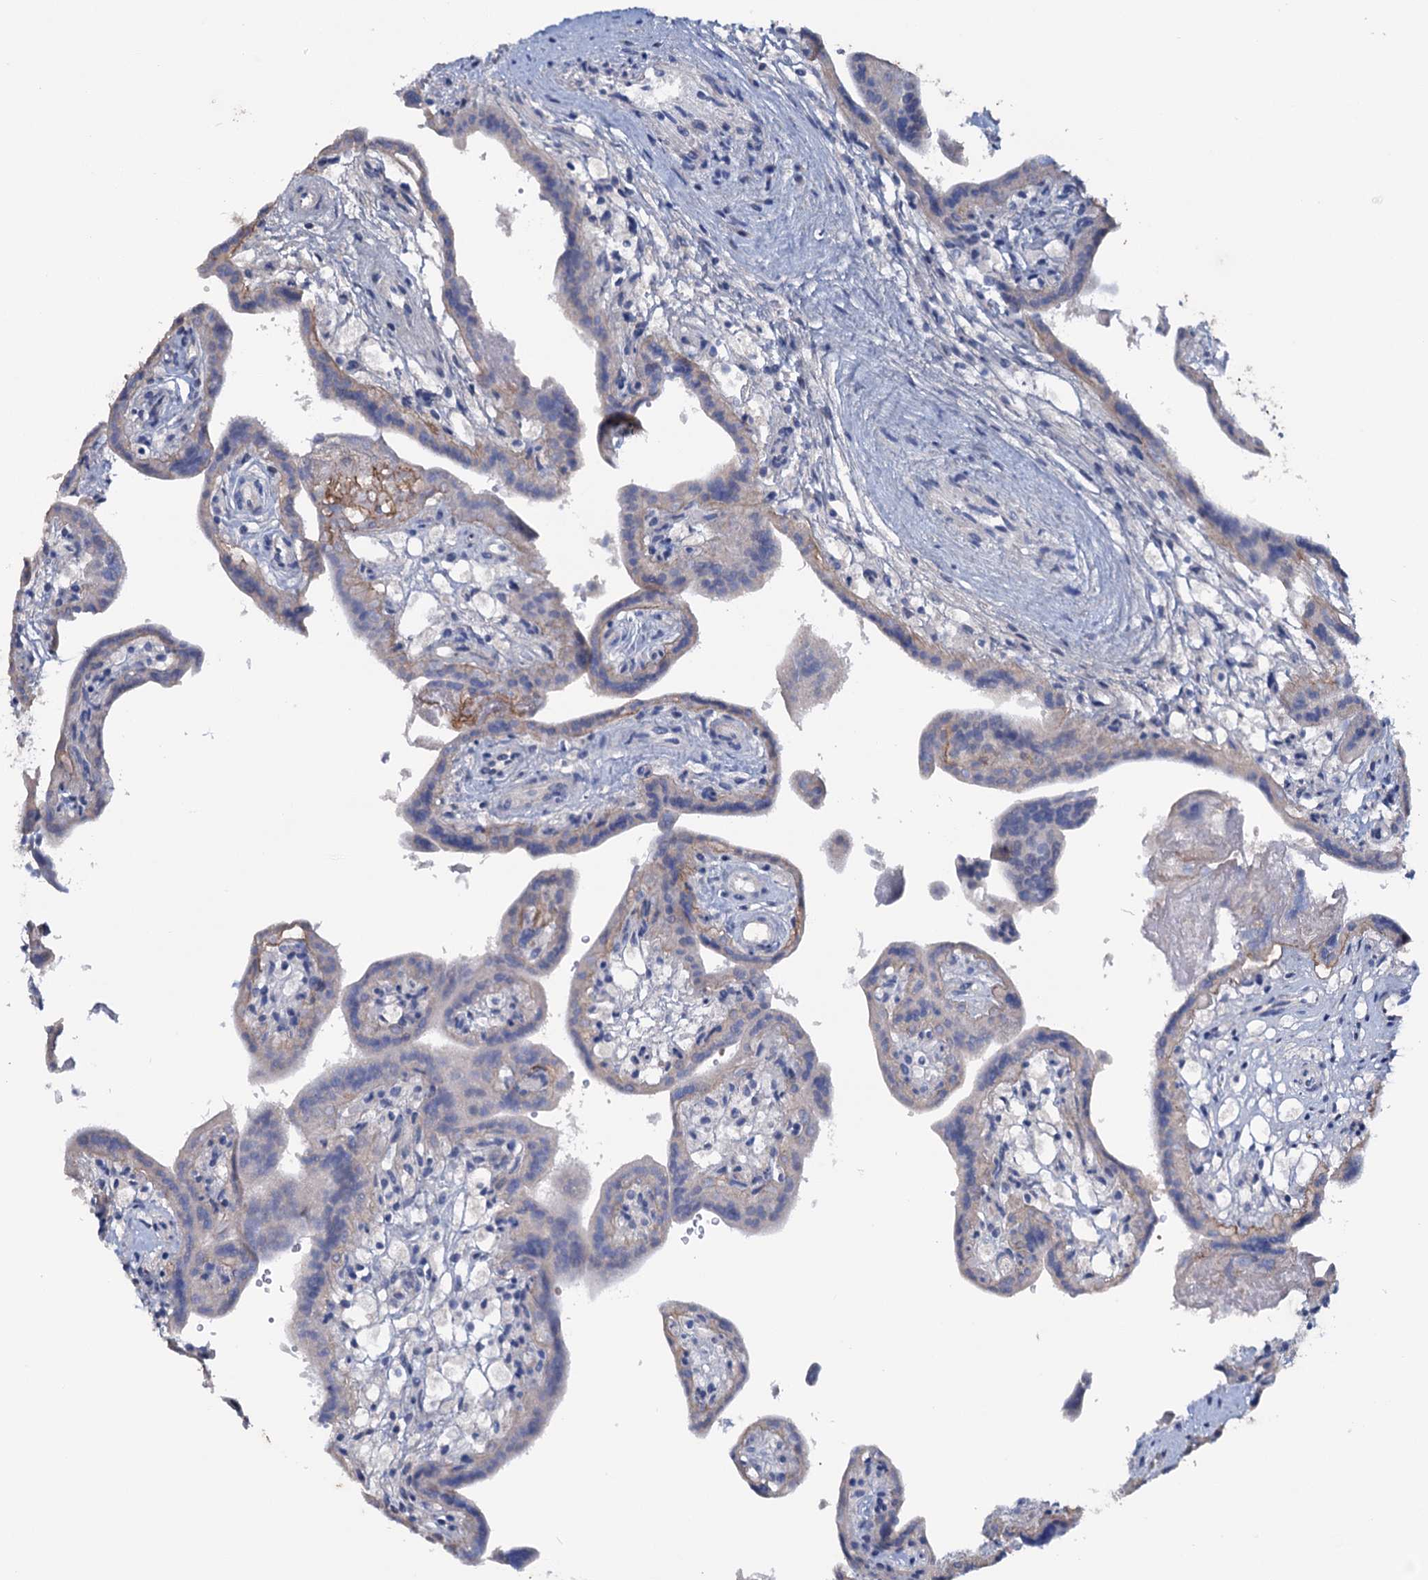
{"staining": {"intensity": "negative", "quantity": "none", "location": "none"}, "tissue": "placenta", "cell_type": "Trophoblastic cells", "image_type": "normal", "snomed": [{"axis": "morphology", "description": "Normal tissue, NOS"}, {"axis": "topography", "description": "Placenta"}], "caption": "This is a photomicrograph of immunohistochemistry (IHC) staining of benign placenta, which shows no positivity in trophoblastic cells. The staining was performed using DAB to visualize the protein expression in brown, while the nuclei were stained in blue with hematoxylin (Magnification: 20x).", "gene": "FAM111B", "patient": {"sex": "female", "age": 37}}